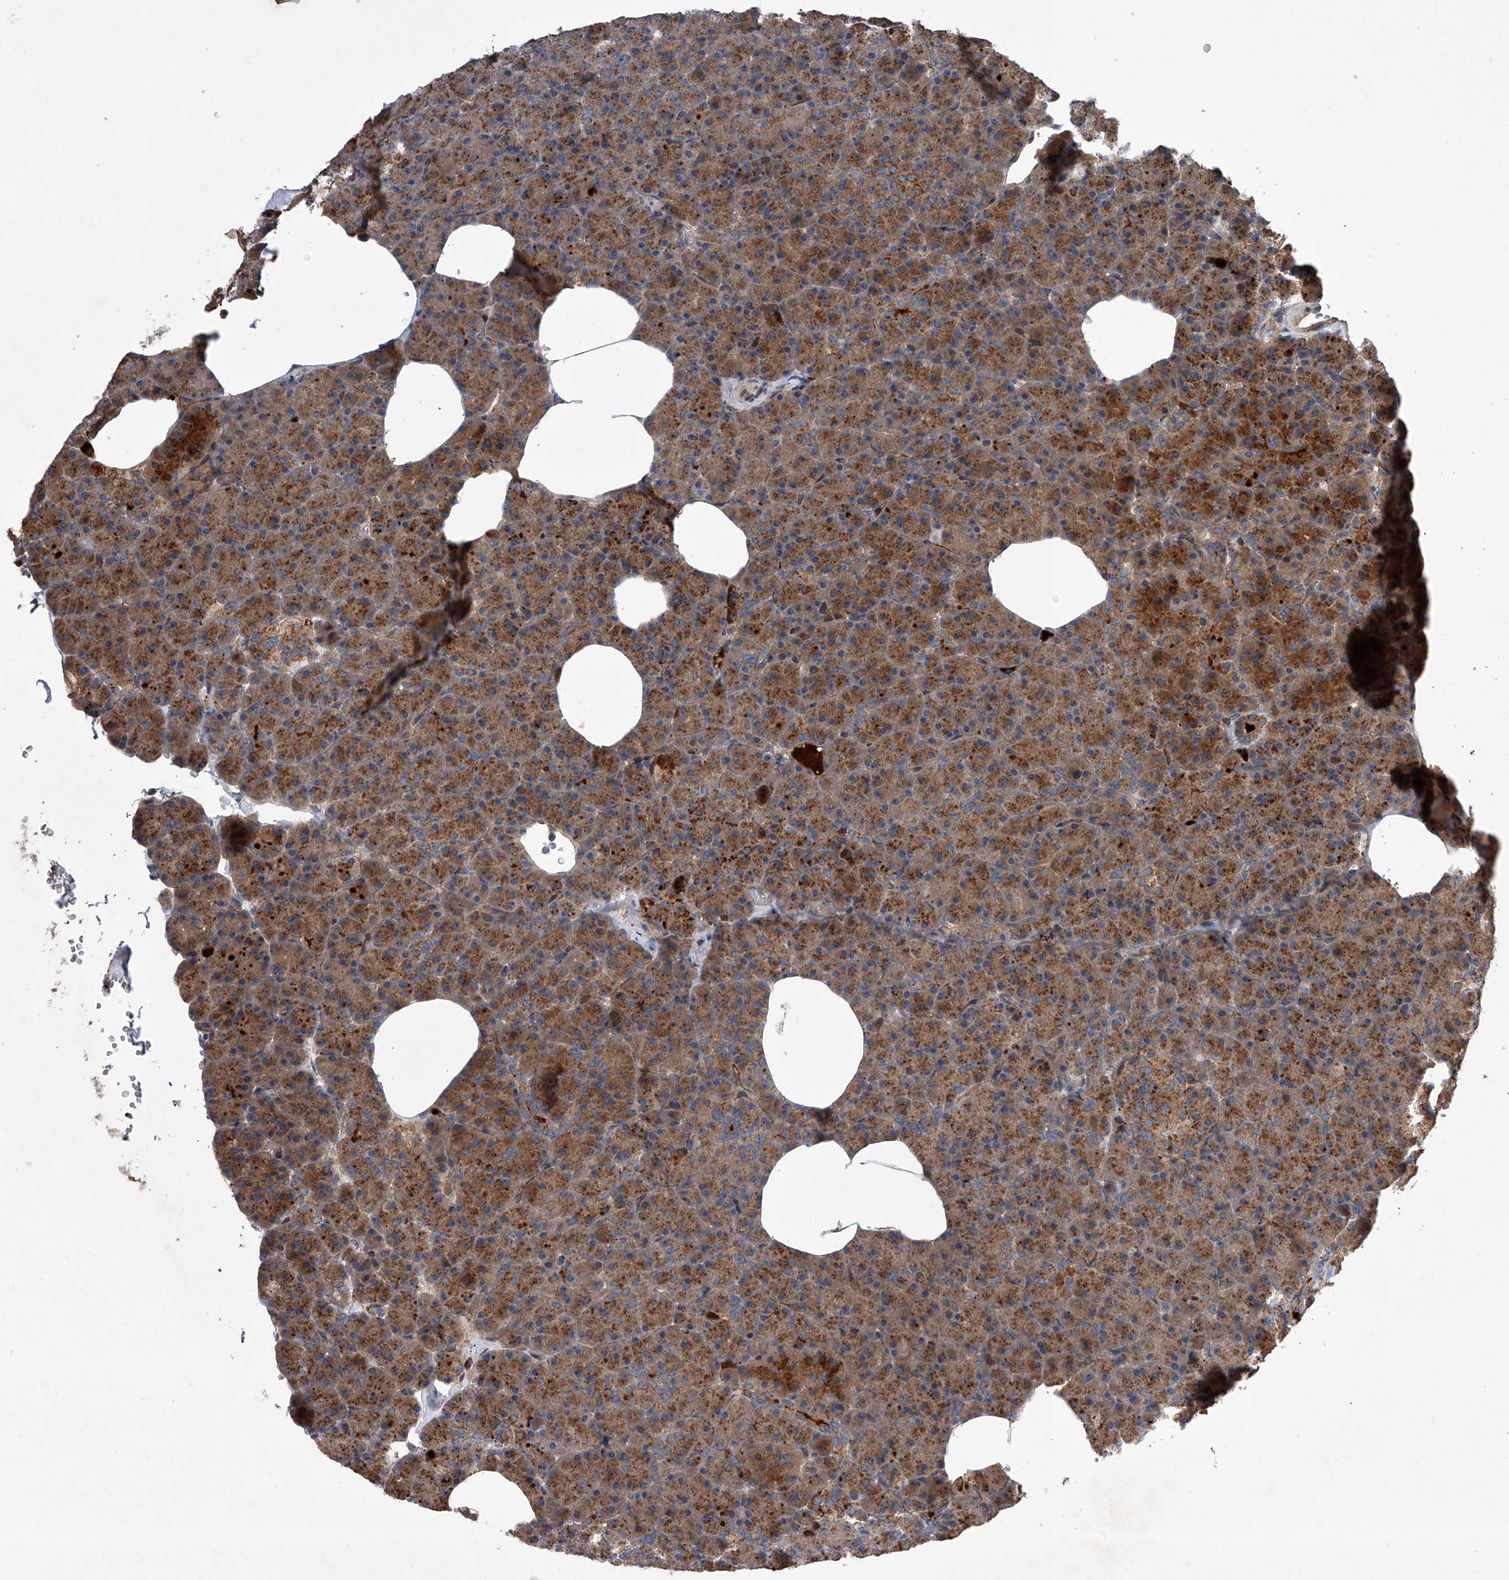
{"staining": {"intensity": "strong", "quantity": ">75%", "location": "cytoplasmic/membranous"}, "tissue": "pancreas", "cell_type": "Exocrine glandular cells", "image_type": "normal", "snomed": [{"axis": "morphology", "description": "Normal tissue, NOS"}, {"axis": "morphology", "description": "Carcinoid, malignant, NOS"}, {"axis": "topography", "description": "Pancreas"}], "caption": "Approximately >75% of exocrine glandular cells in unremarkable pancreas reveal strong cytoplasmic/membranous protein staining as visualized by brown immunohistochemical staining.", "gene": "USP47", "patient": {"sex": "female", "age": 35}}